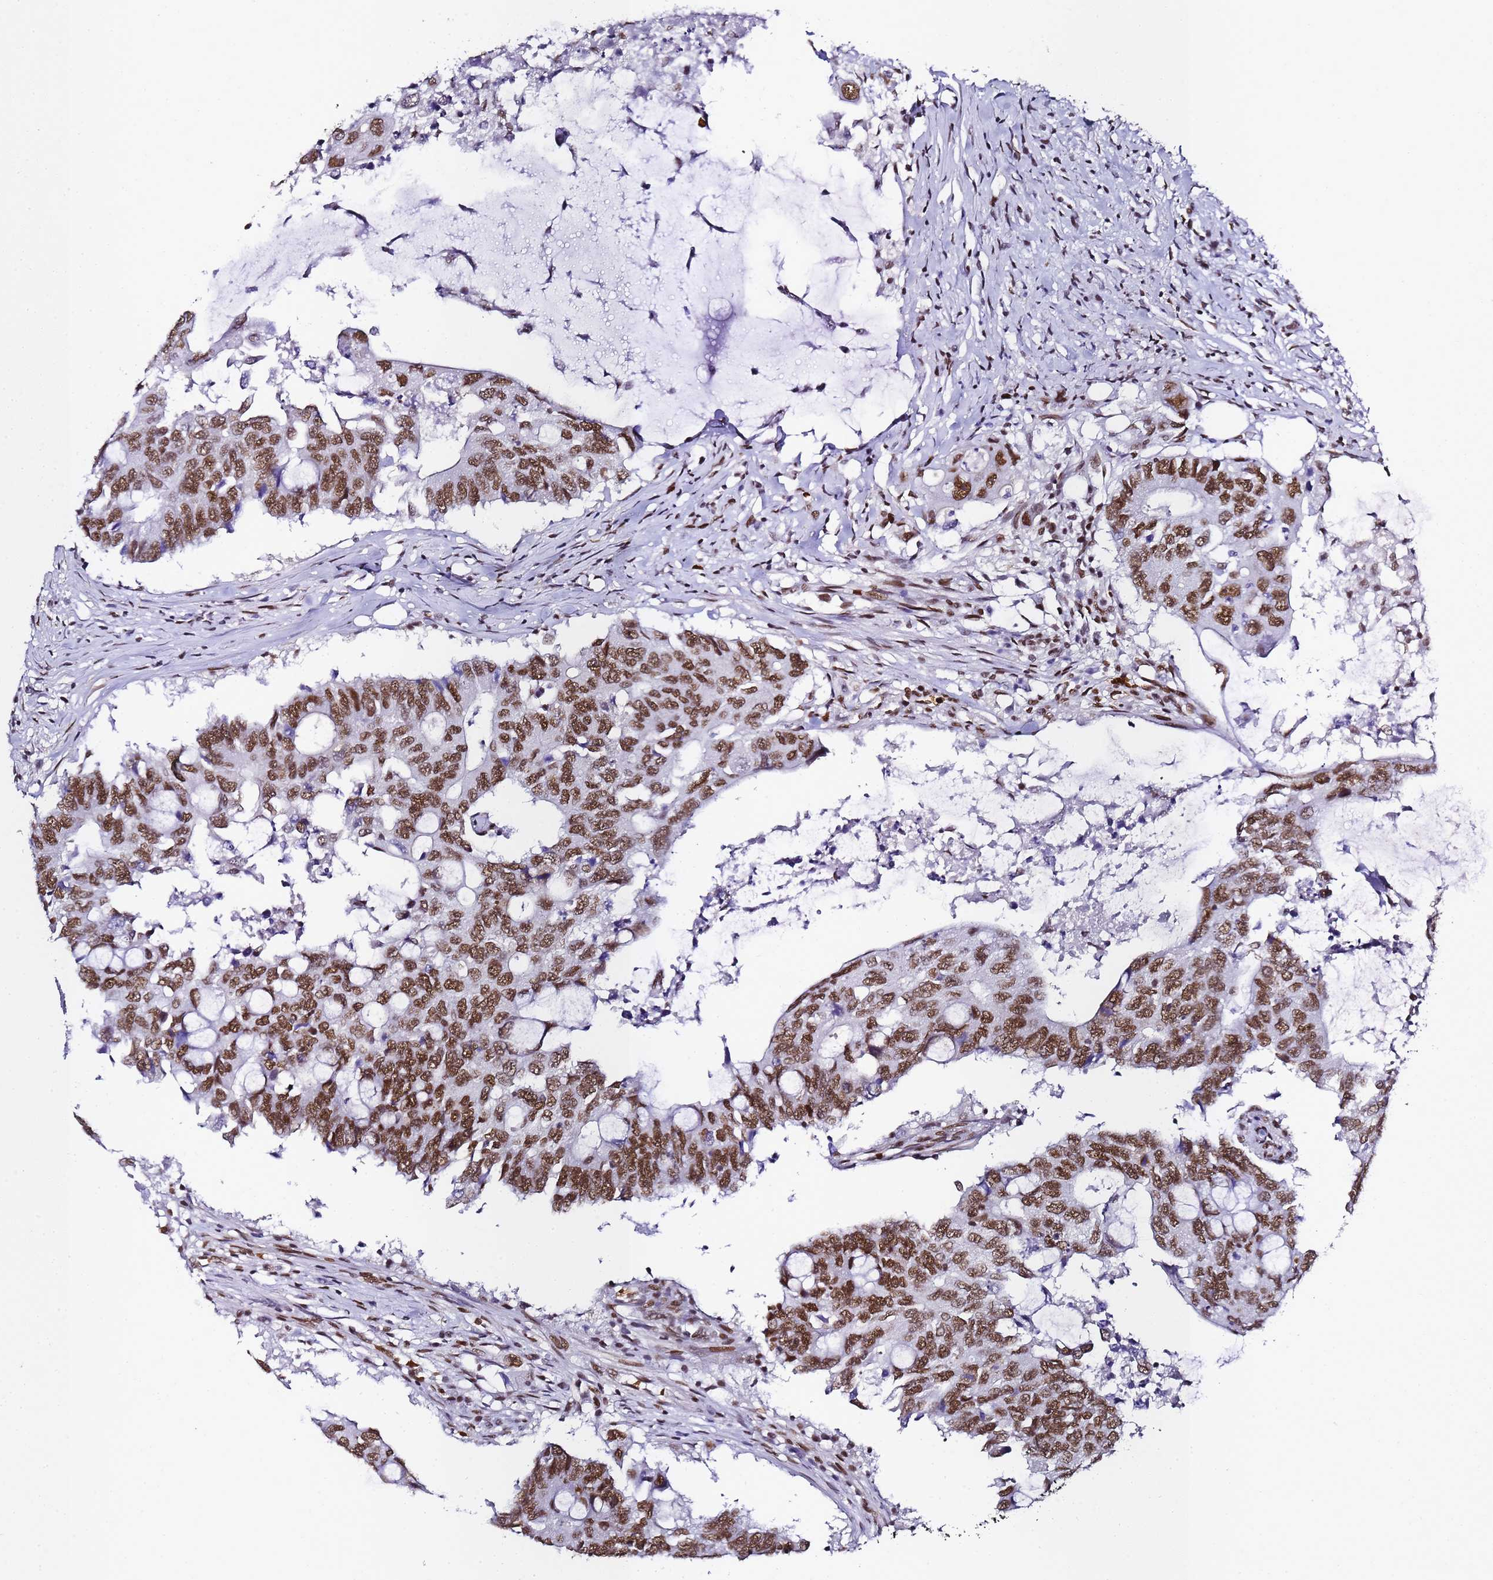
{"staining": {"intensity": "strong", "quantity": ">75%", "location": "nuclear"}, "tissue": "colorectal cancer", "cell_type": "Tumor cells", "image_type": "cancer", "snomed": [{"axis": "morphology", "description": "Adenocarcinoma, NOS"}, {"axis": "topography", "description": "Colon"}], "caption": "Protein expression analysis of human colorectal adenocarcinoma reveals strong nuclear staining in about >75% of tumor cells.", "gene": "POLR1A", "patient": {"sex": "male", "age": 71}}